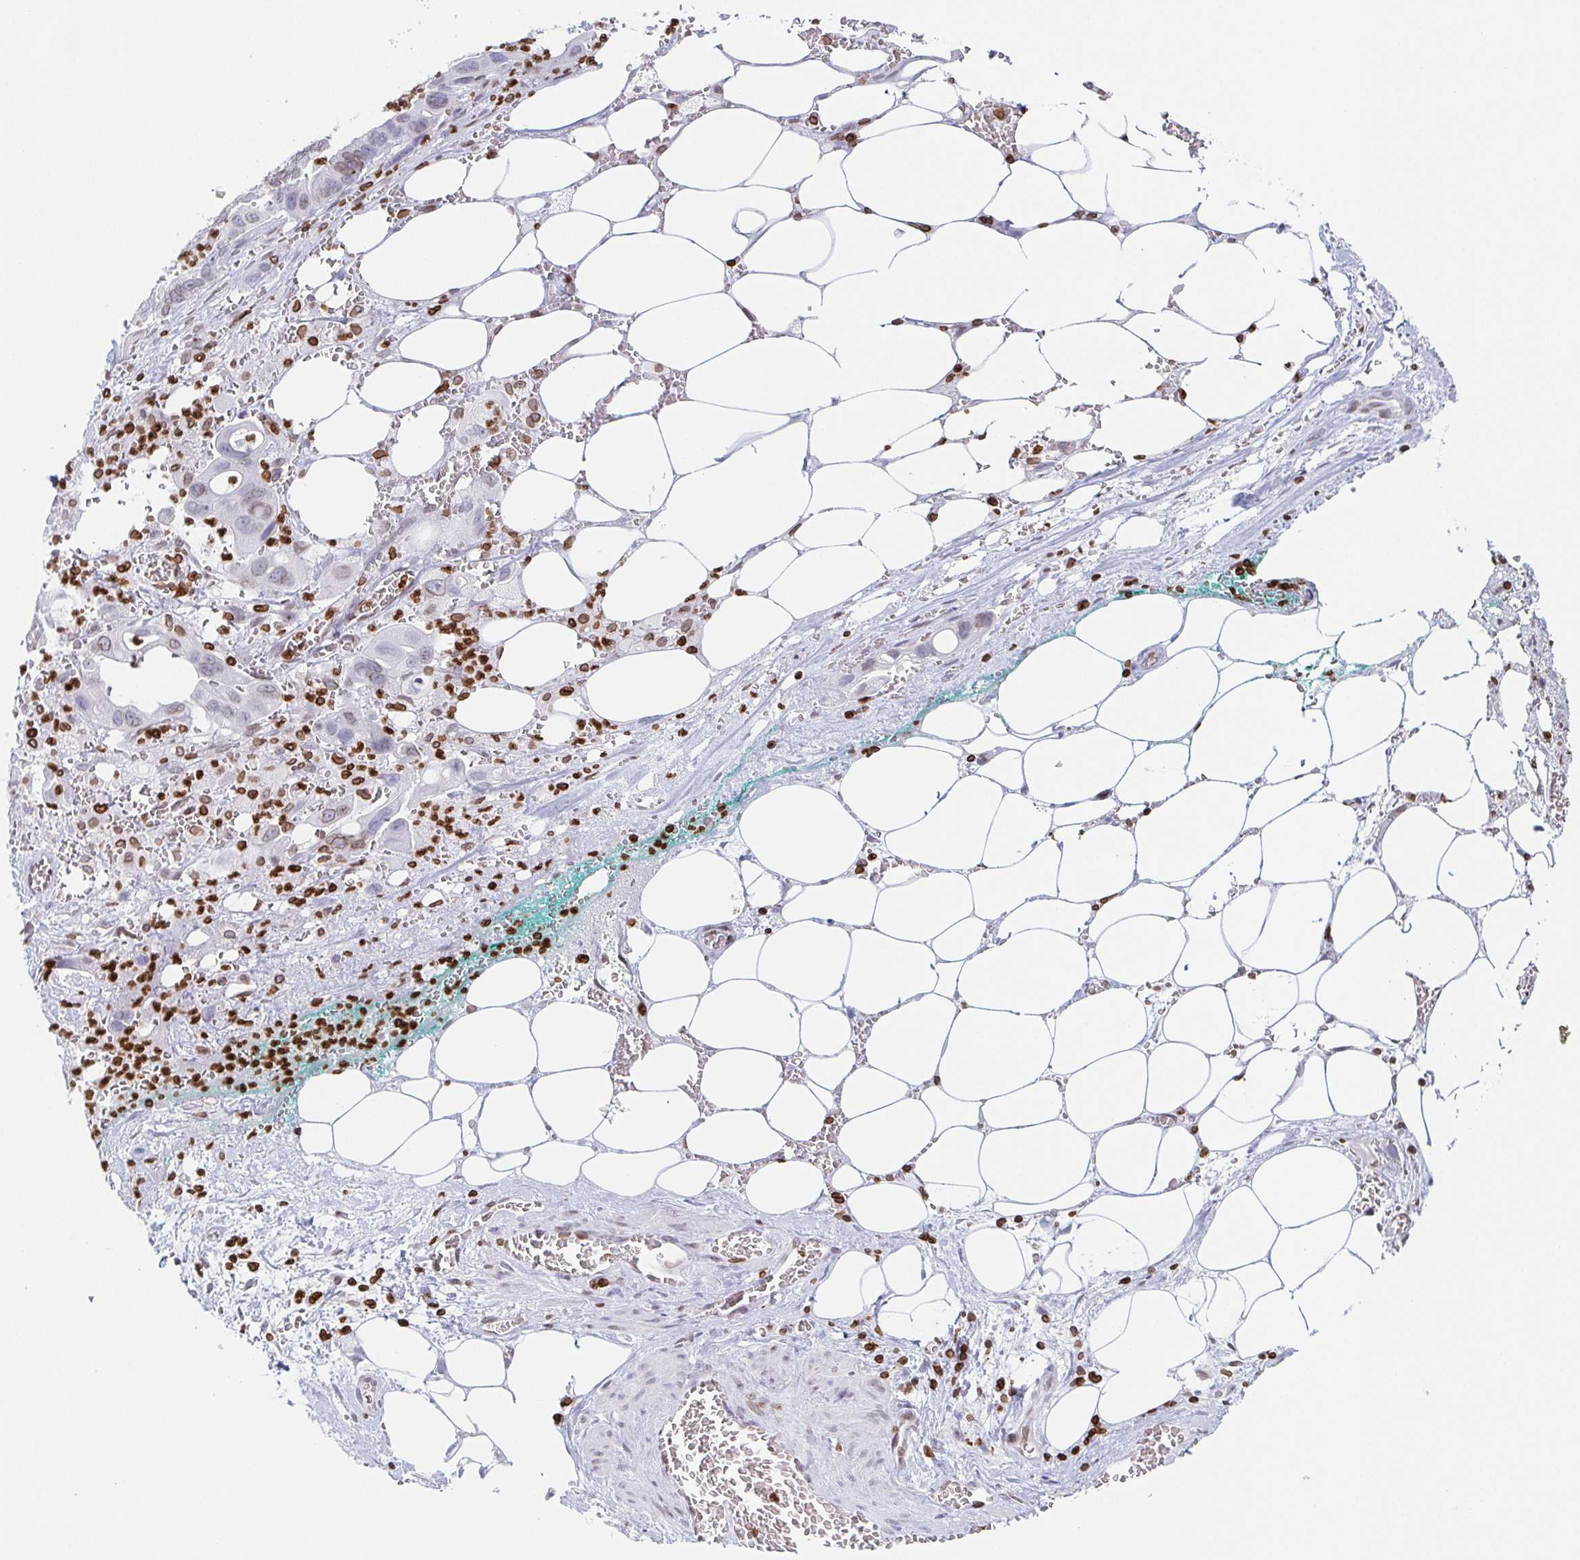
{"staining": {"intensity": "negative", "quantity": "none", "location": "none"}, "tissue": "pancreatic cancer", "cell_type": "Tumor cells", "image_type": "cancer", "snomed": [{"axis": "morphology", "description": "Adenocarcinoma, NOS"}, {"axis": "topography", "description": "Pancreas"}], "caption": "An image of human pancreatic adenocarcinoma is negative for staining in tumor cells.", "gene": "BTBD7", "patient": {"sex": "male", "age": 61}}